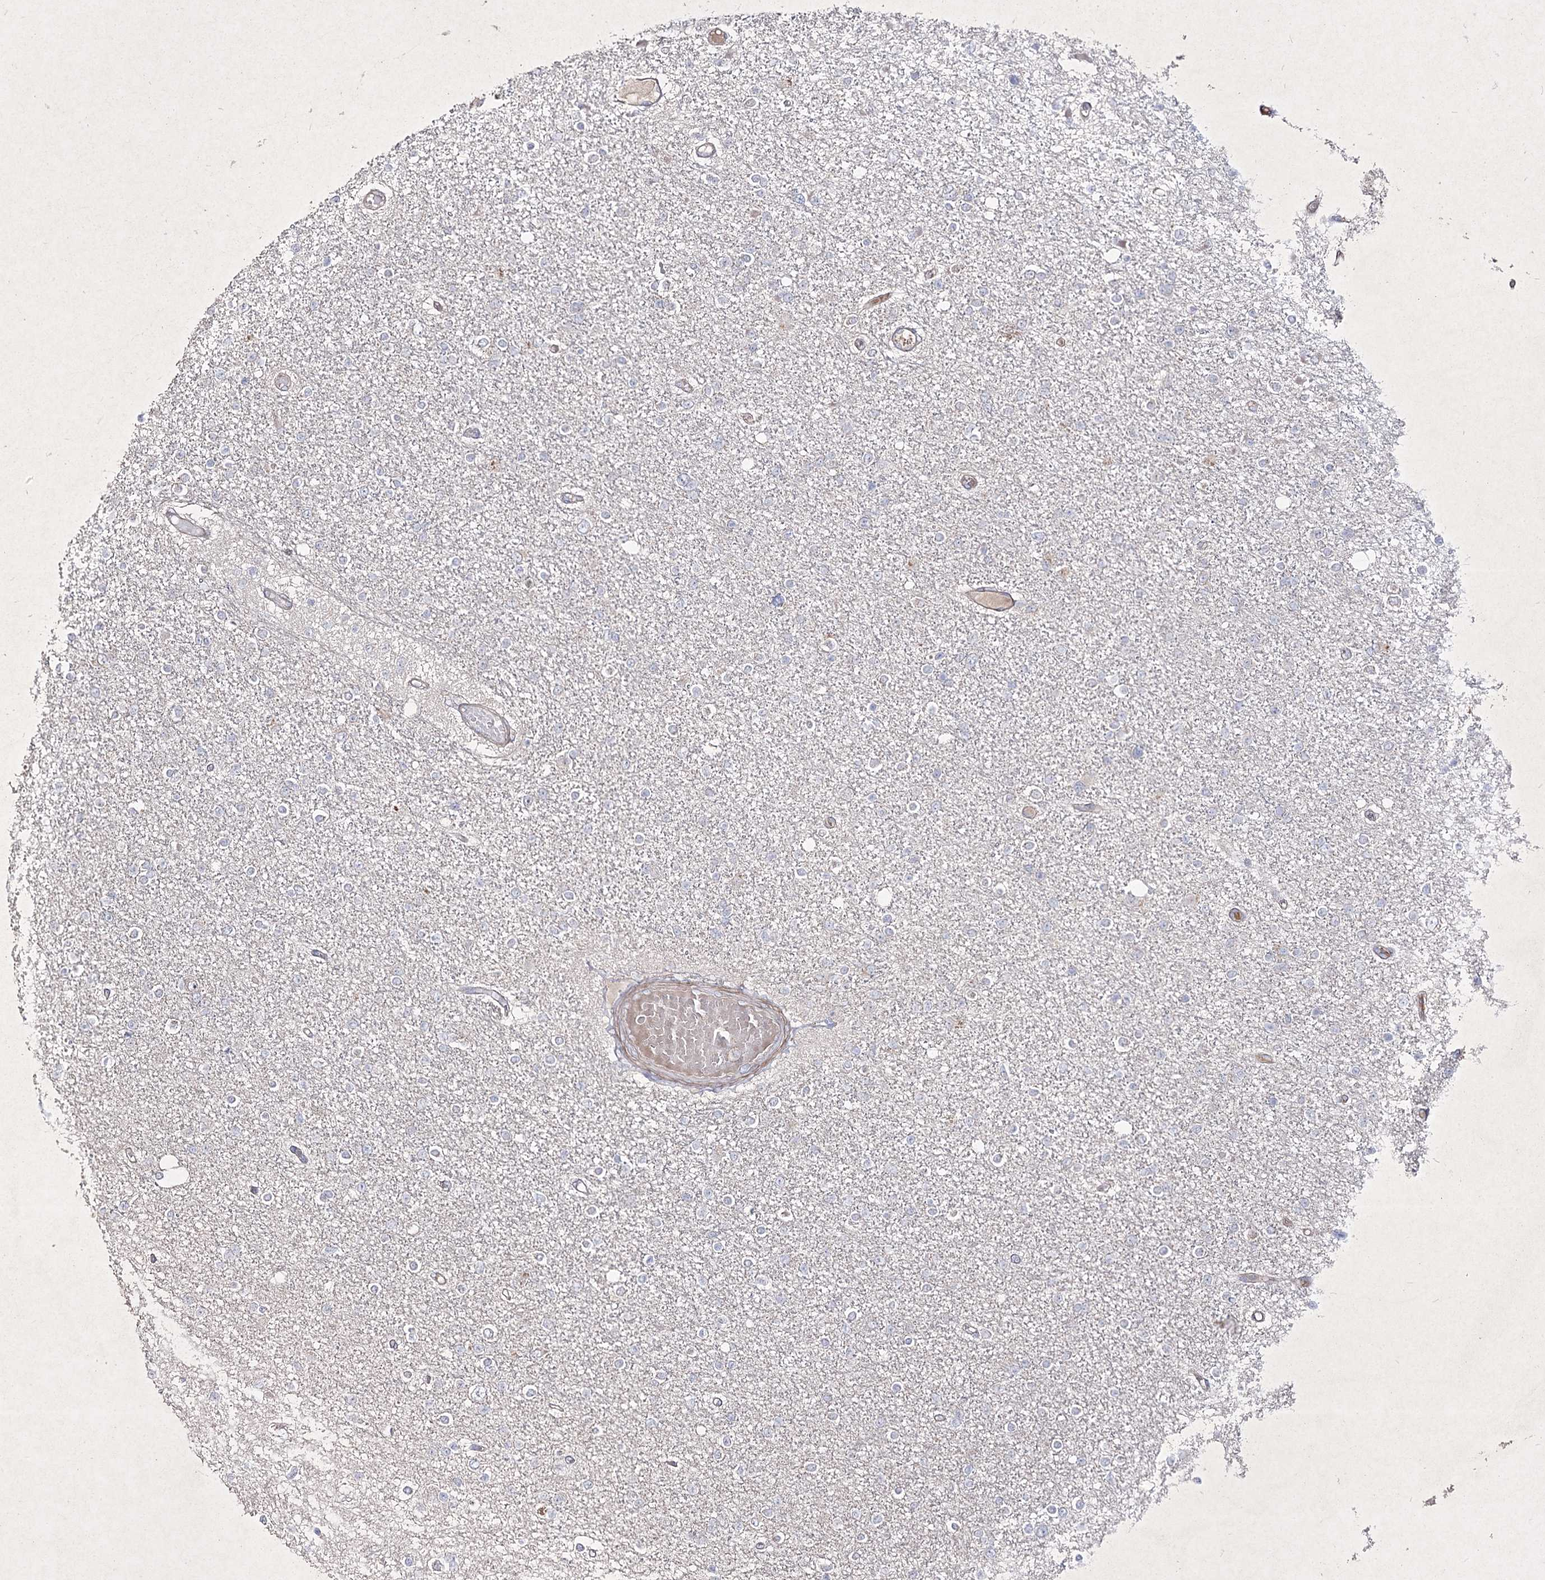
{"staining": {"intensity": "negative", "quantity": "none", "location": "none"}, "tissue": "glioma", "cell_type": "Tumor cells", "image_type": "cancer", "snomed": [{"axis": "morphology", "description": "Glioma, malignant, Low grade"}, {"axis": "topography", "description": "Brain"}], "caption": "Immunohistochemical staining of human malignant glioma (low-grade) demonstrates no significant positivity in tumor cells. (Immunohistochemistry, brightfield microscopy, high magnification).", "gene": "CIB2", "patient": {"sex": "female", "age": 22}}